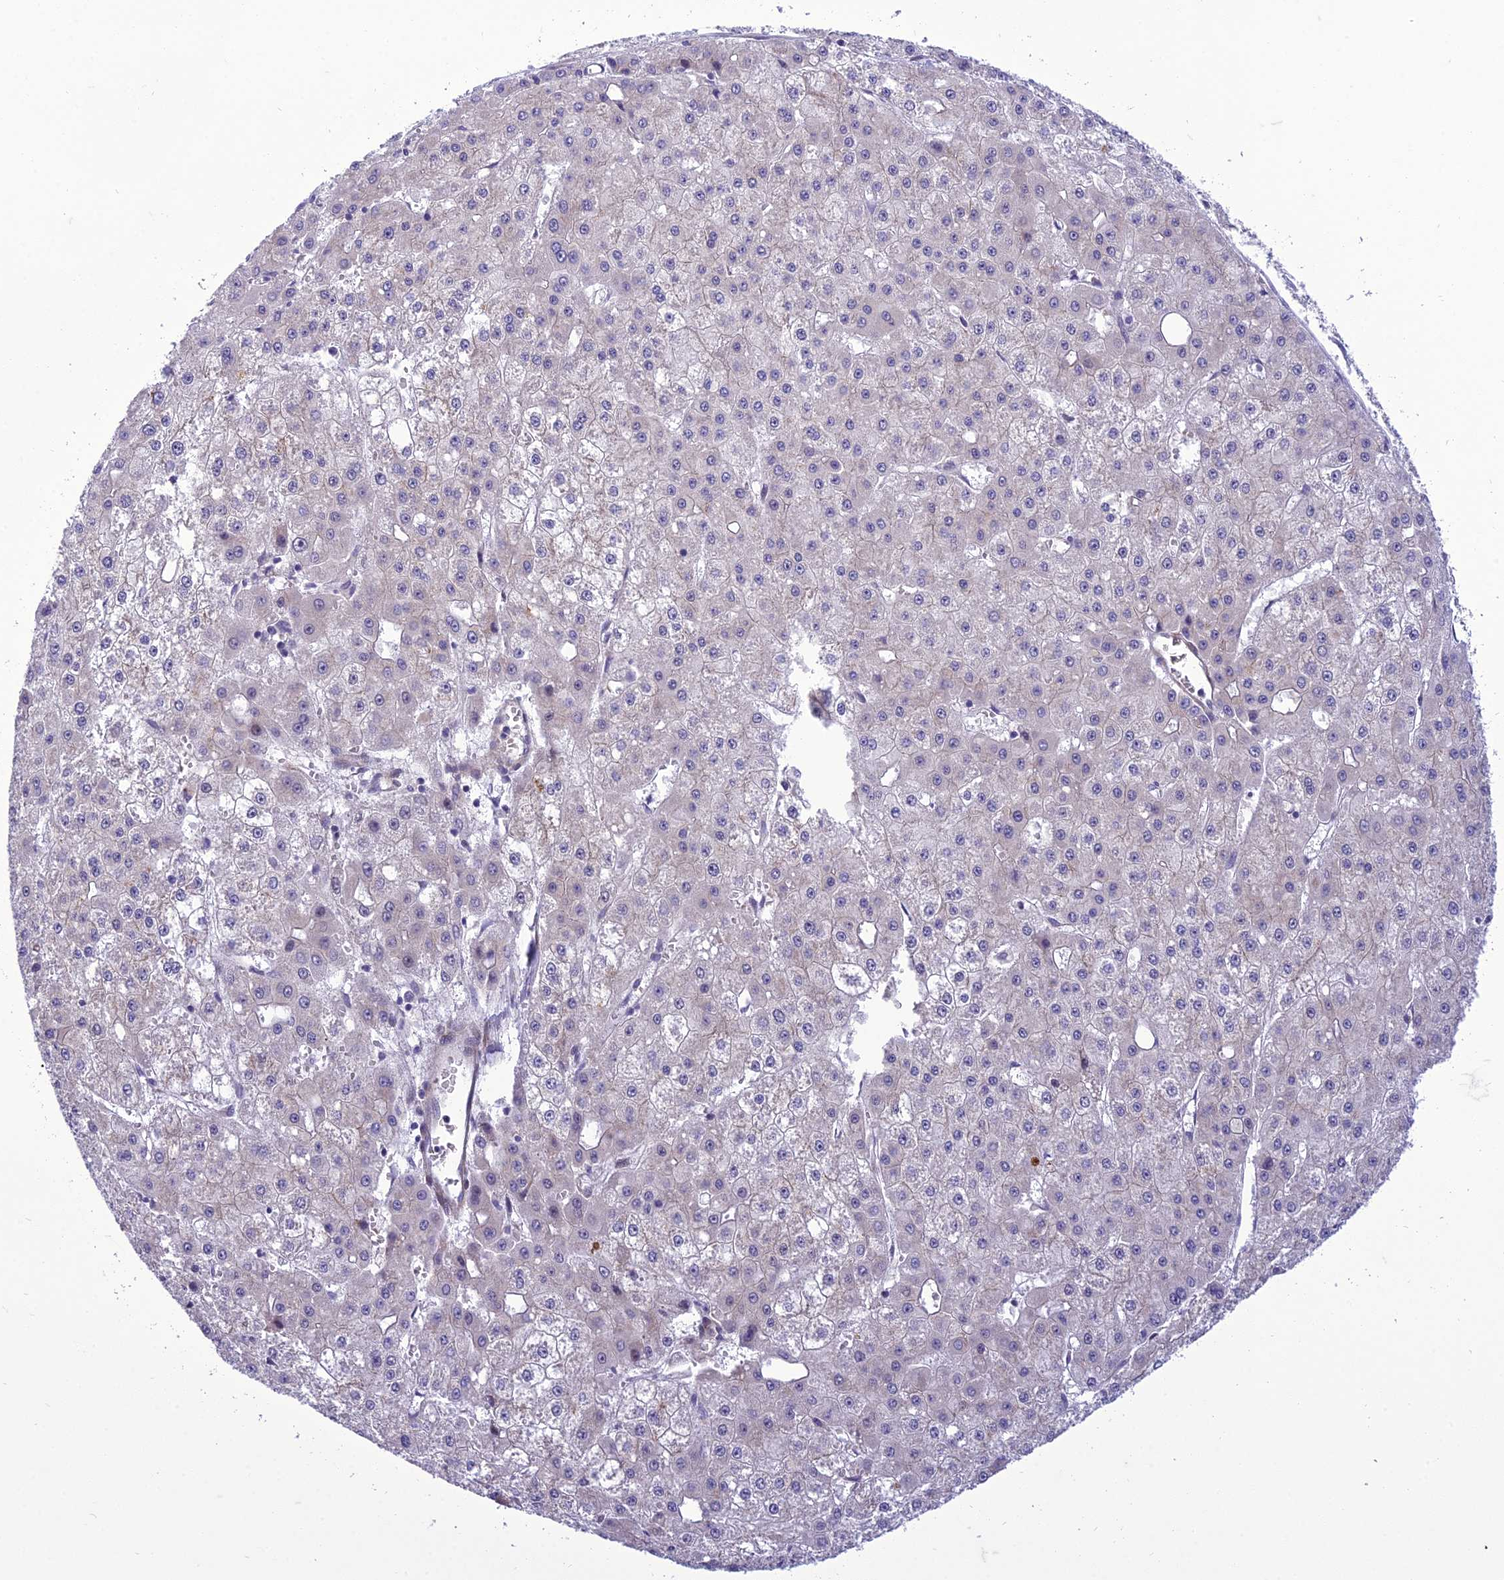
{"staining": {"intensity": "negative", "quantity": "none", "location": "none"}, "tissue": "liver cancer", "cell_type": "Tumor cells", "image_type": "cancer", "snomed": [{"axis": "morphology", "description": "Carcinoma, Hepatocellular, NOS"}, {"axis": "topography", "description": "Liver"}], "caption": "The image reveals no staining of tumor cells in liver cancer.", "gene": "GAB4", "patient": {"sex": "male", "age": 47}}